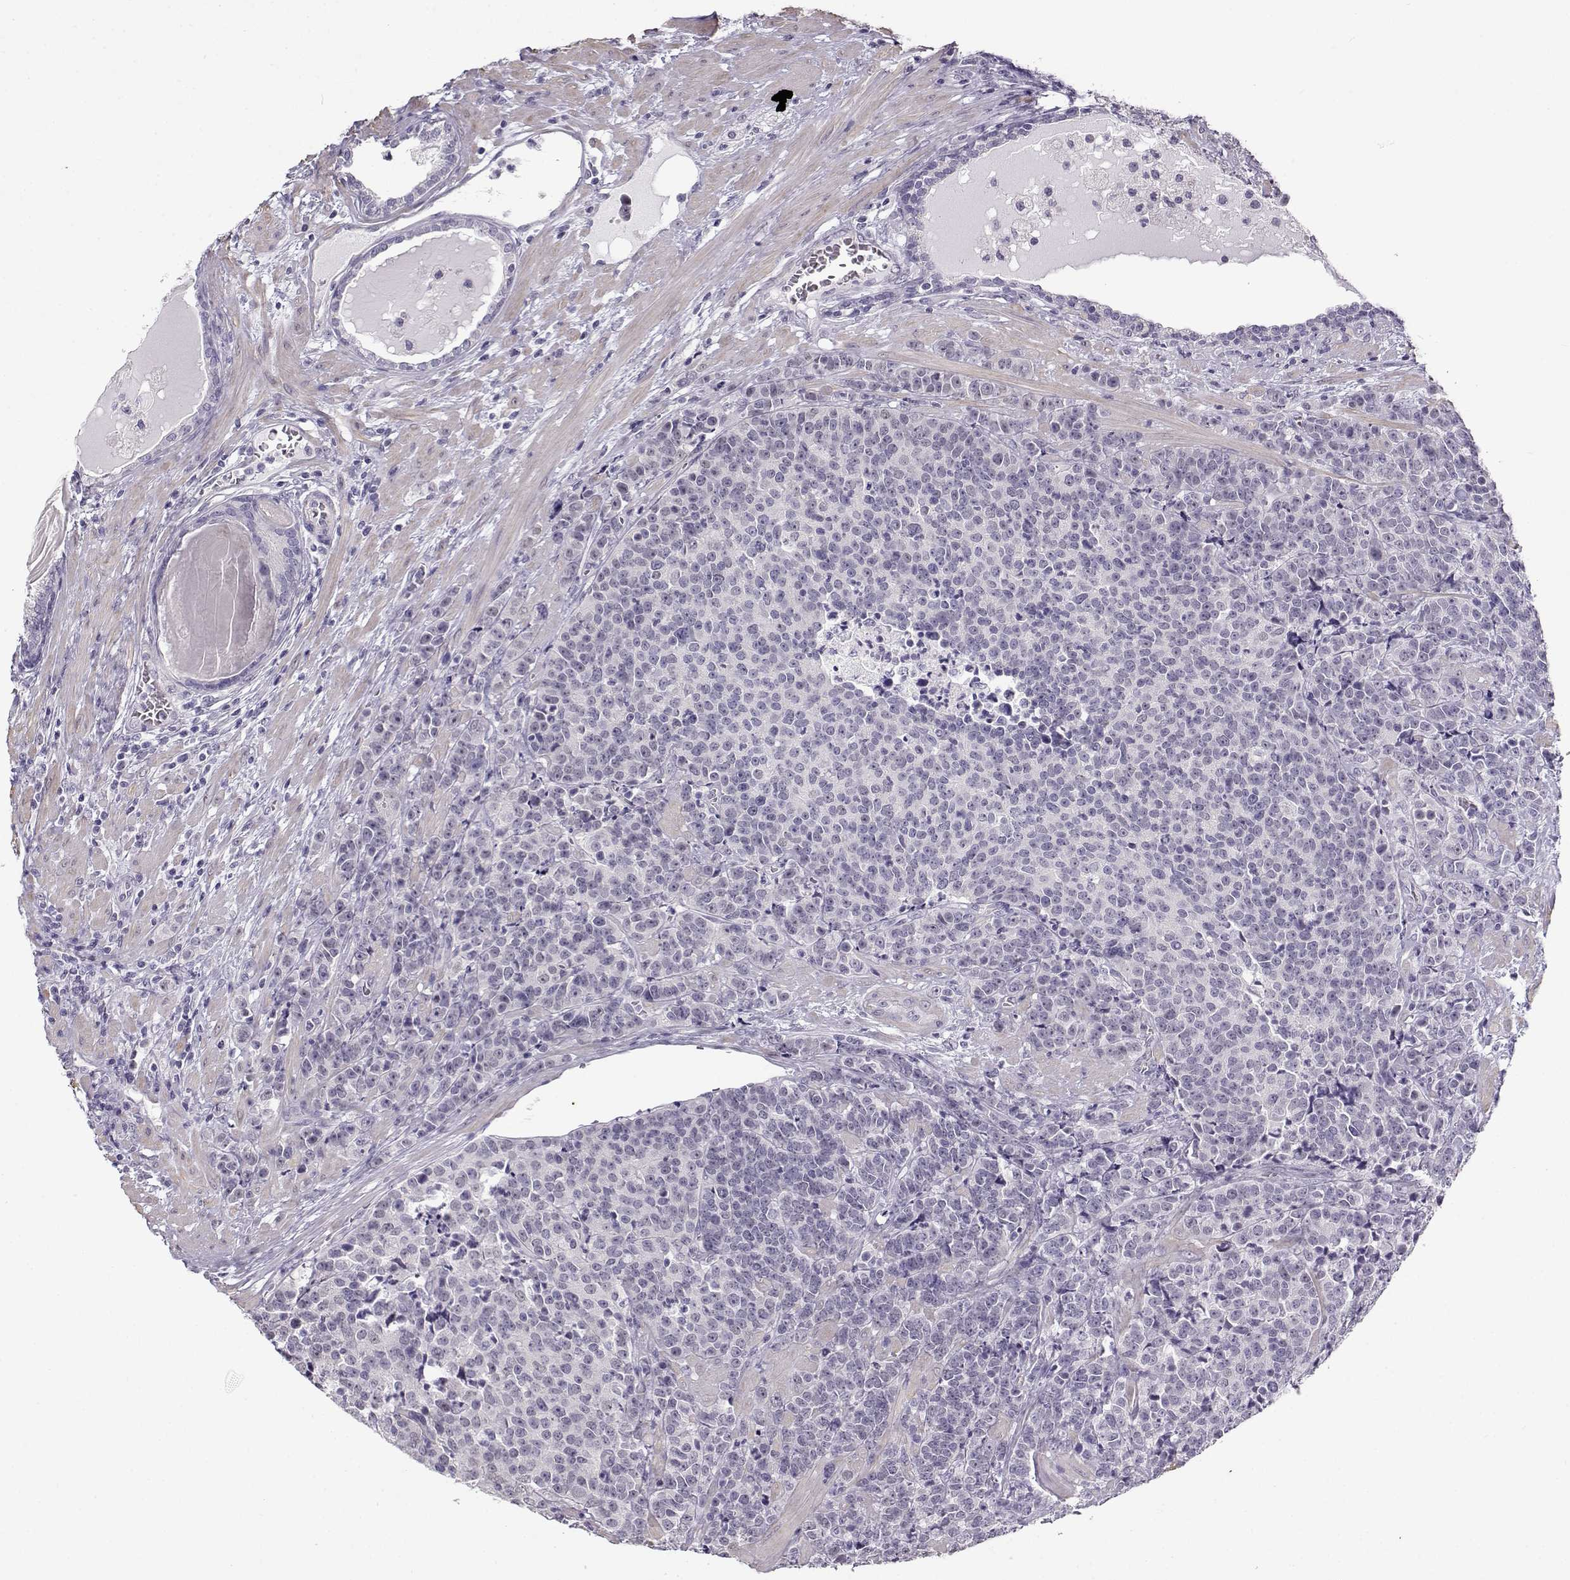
{"staining": {"intensity": "negative", "quantity": "none", "location": "none"}, "tissue": "prostate cancer", "cell_type": "Tumor cells", "image_type": "cancer", "snomed": [{"axis": "morphology", "description": "Adenocarcinoma, NOS"}, {"axis": "topography", "description": "Prostate"}], "caption": "Immunohistochemistry (IHC) of human prostate adenocarcinoma displays no positivity in tumor cells.", "gene": "TEX55", "patient": {"sex": "male", "age": 67}}